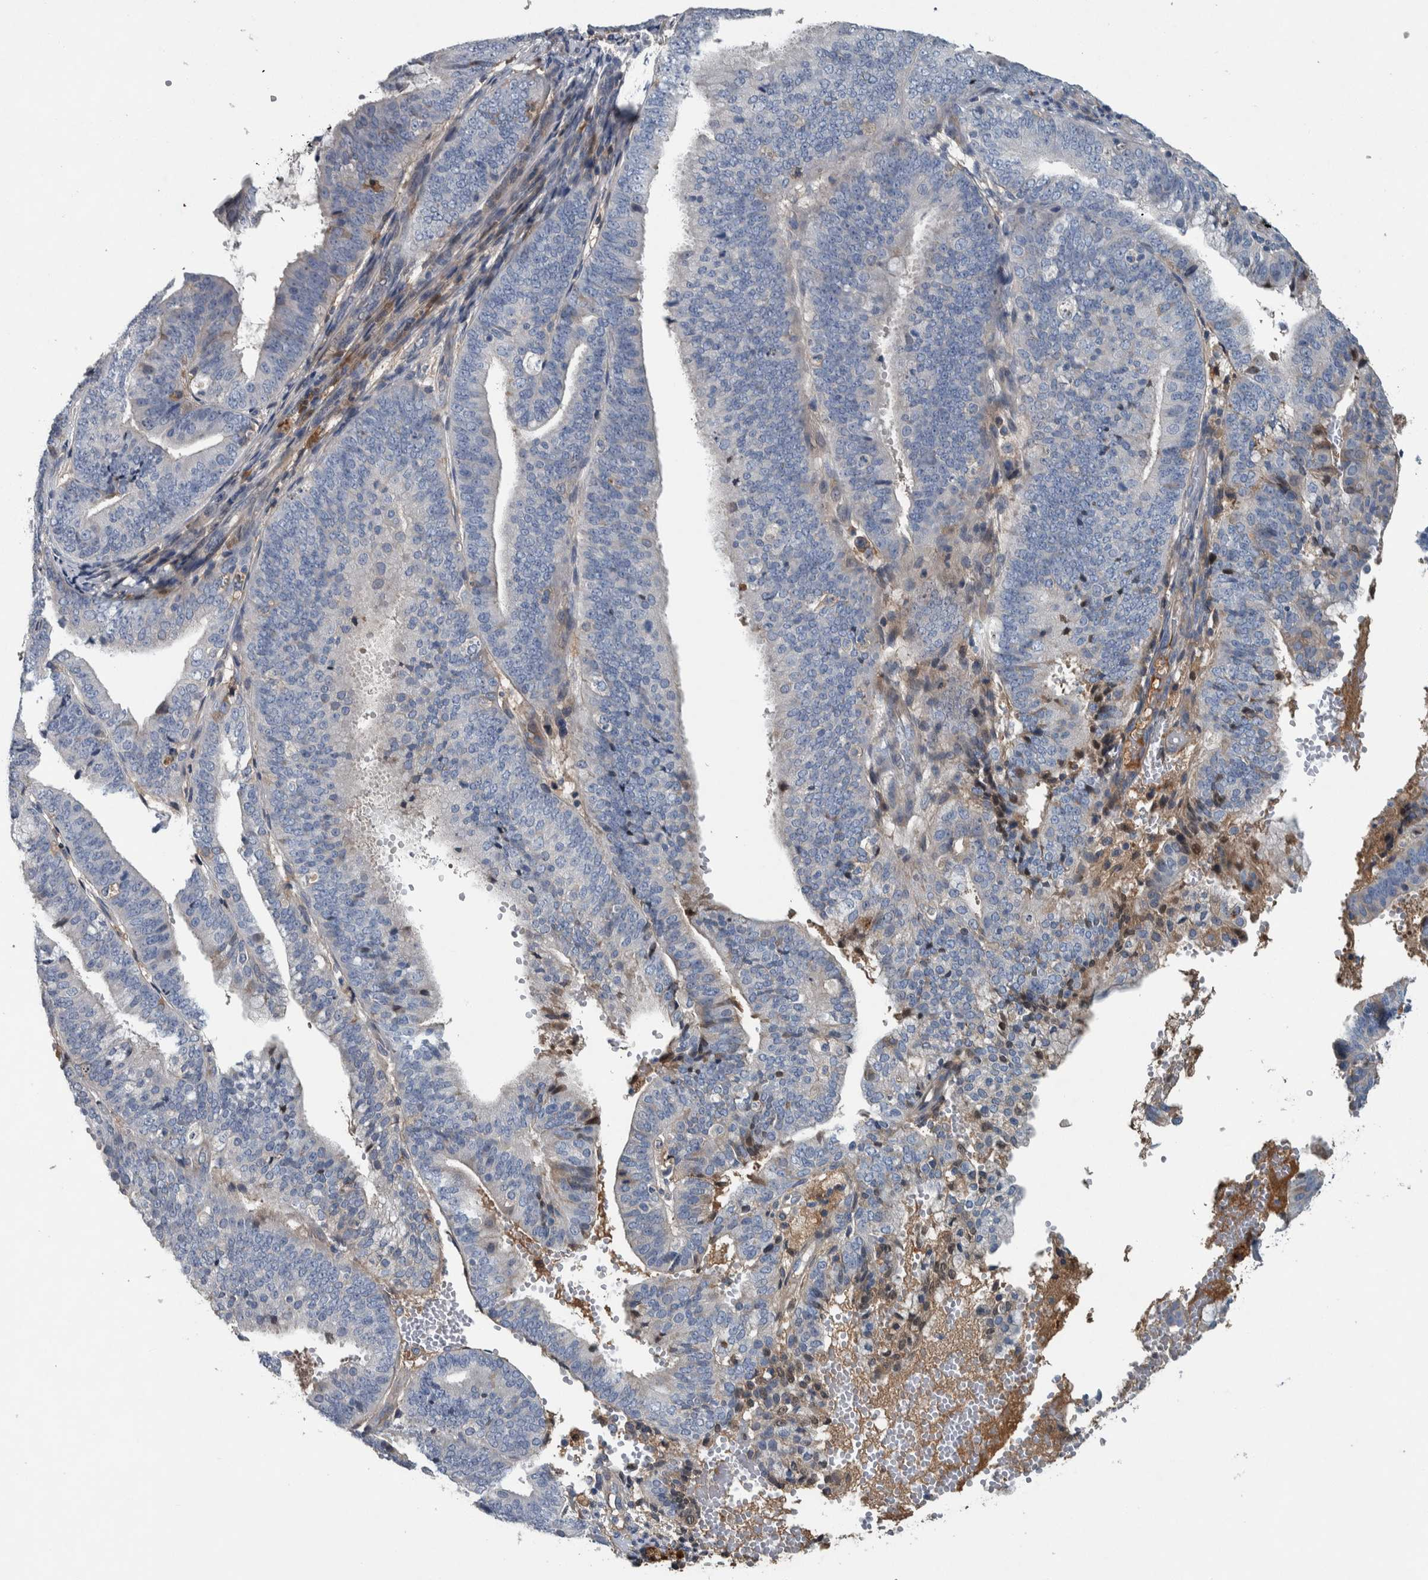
{"staining": {"intensity": "negative", "quantity": "none", "location": "none"}, "tissue": "endometrial cancer", "cell_type": "Tumor cells", "image_type": "cancer", "snomed": [{"axis": "morphology", "description": "Adenocarcinoma, NOS"}, {"axis": "topography", "description": "Endometrium"}], "caption": "Immunohistochemical staining of human endometrial cancer displays no significant expression in tumor cells.", "gene": "SERPINC1", "patient": {"sex": "female", "age": 63}}